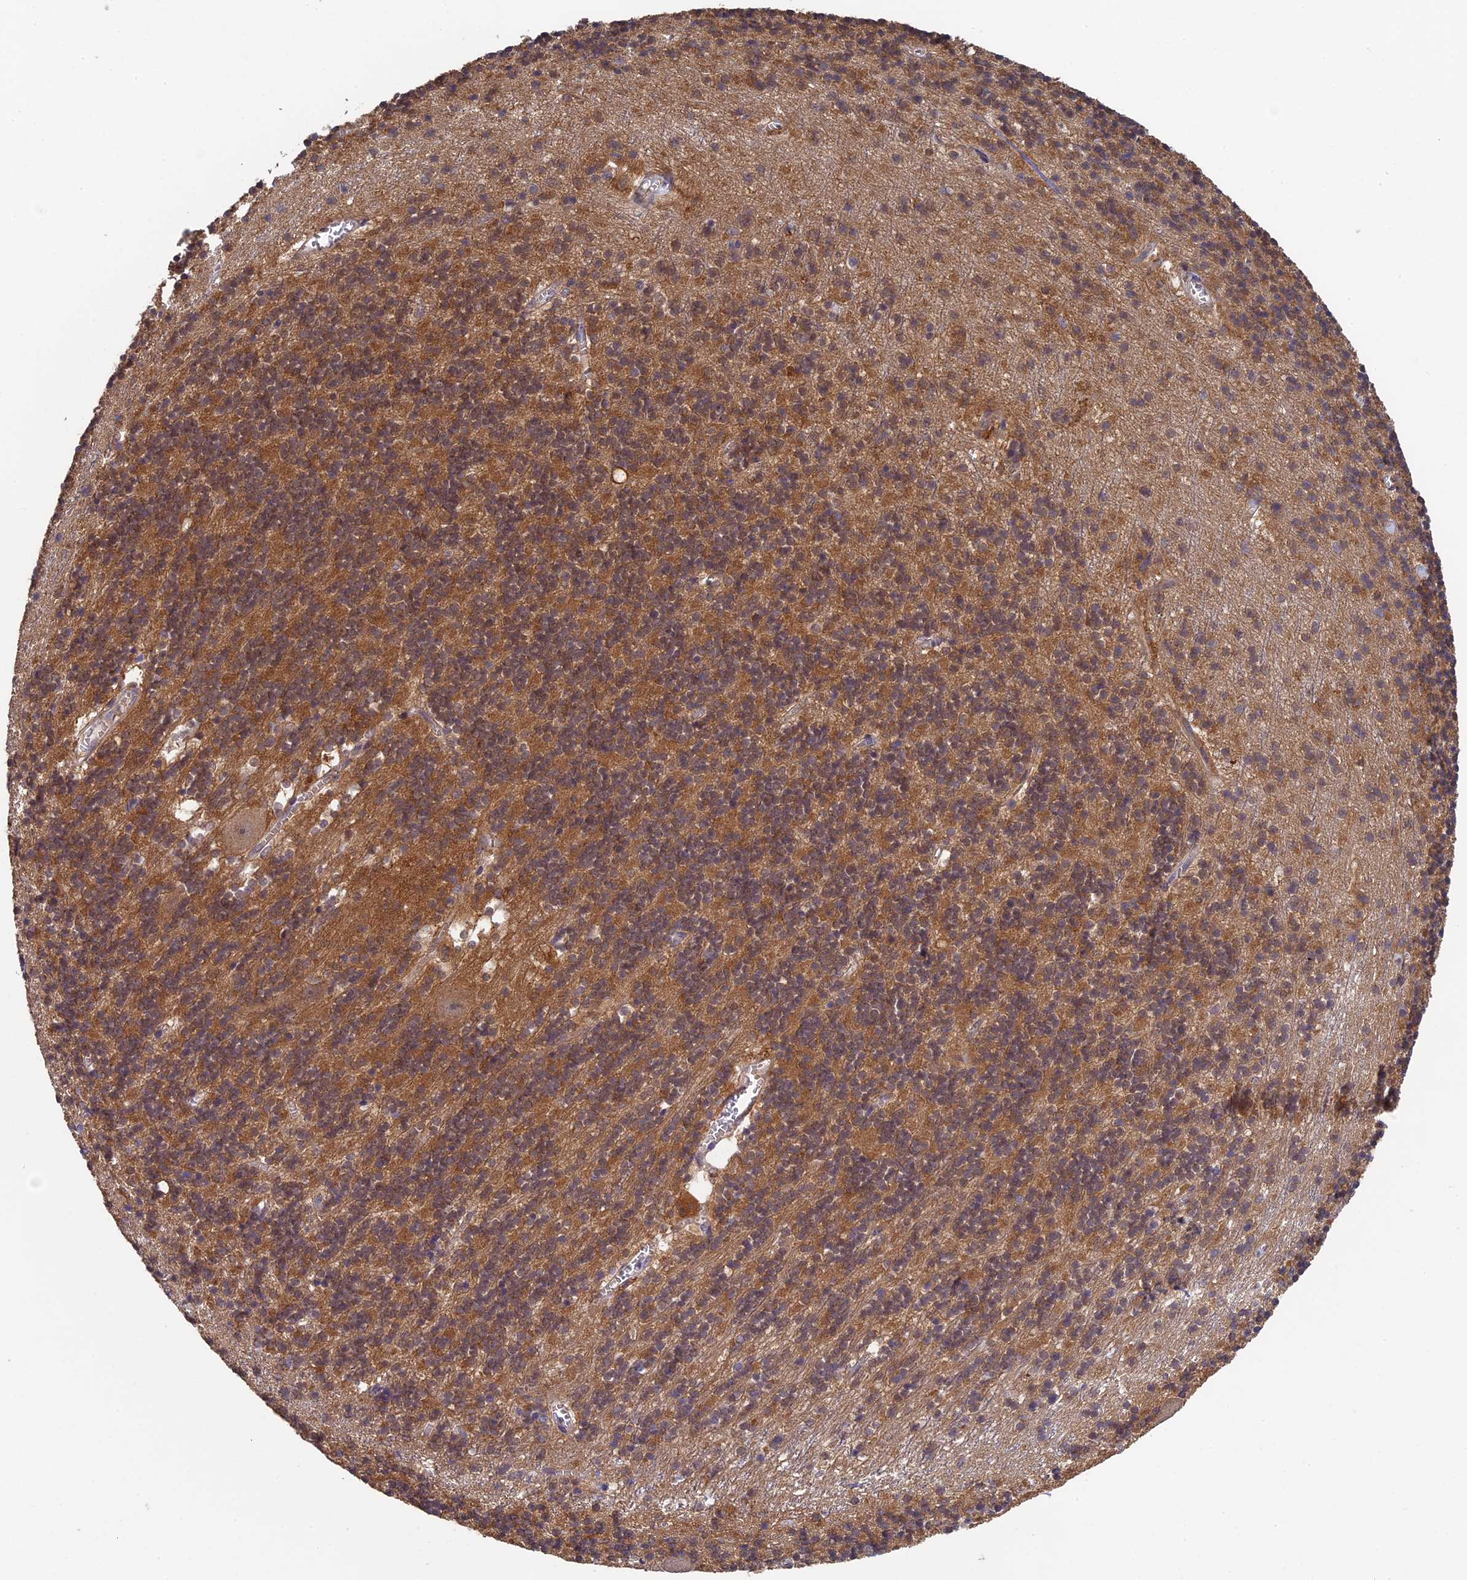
{"staining": {"intensity": "moderate", "quantity": "25%-75%", "location": "cytoplasmic/membranous"}, "tissue": "cerebellum", "cell_type": "Cells in granular layer", "image_type": "normal", "snomed": [{"axis": "morphology", "description": "Normal tissue, NOS"}, {"axis": "topography", "description": "Cerebellum"}], "caption": "A micrograph showing moderate cytoplasmic/membranous staining in about 25%-75% of cells in granular layer in unremarkable cerebellum, as visualized by brown immunohistochemical staining.", "gene": "LCMT1", "patient": {"sex": "male", "age": 54}}